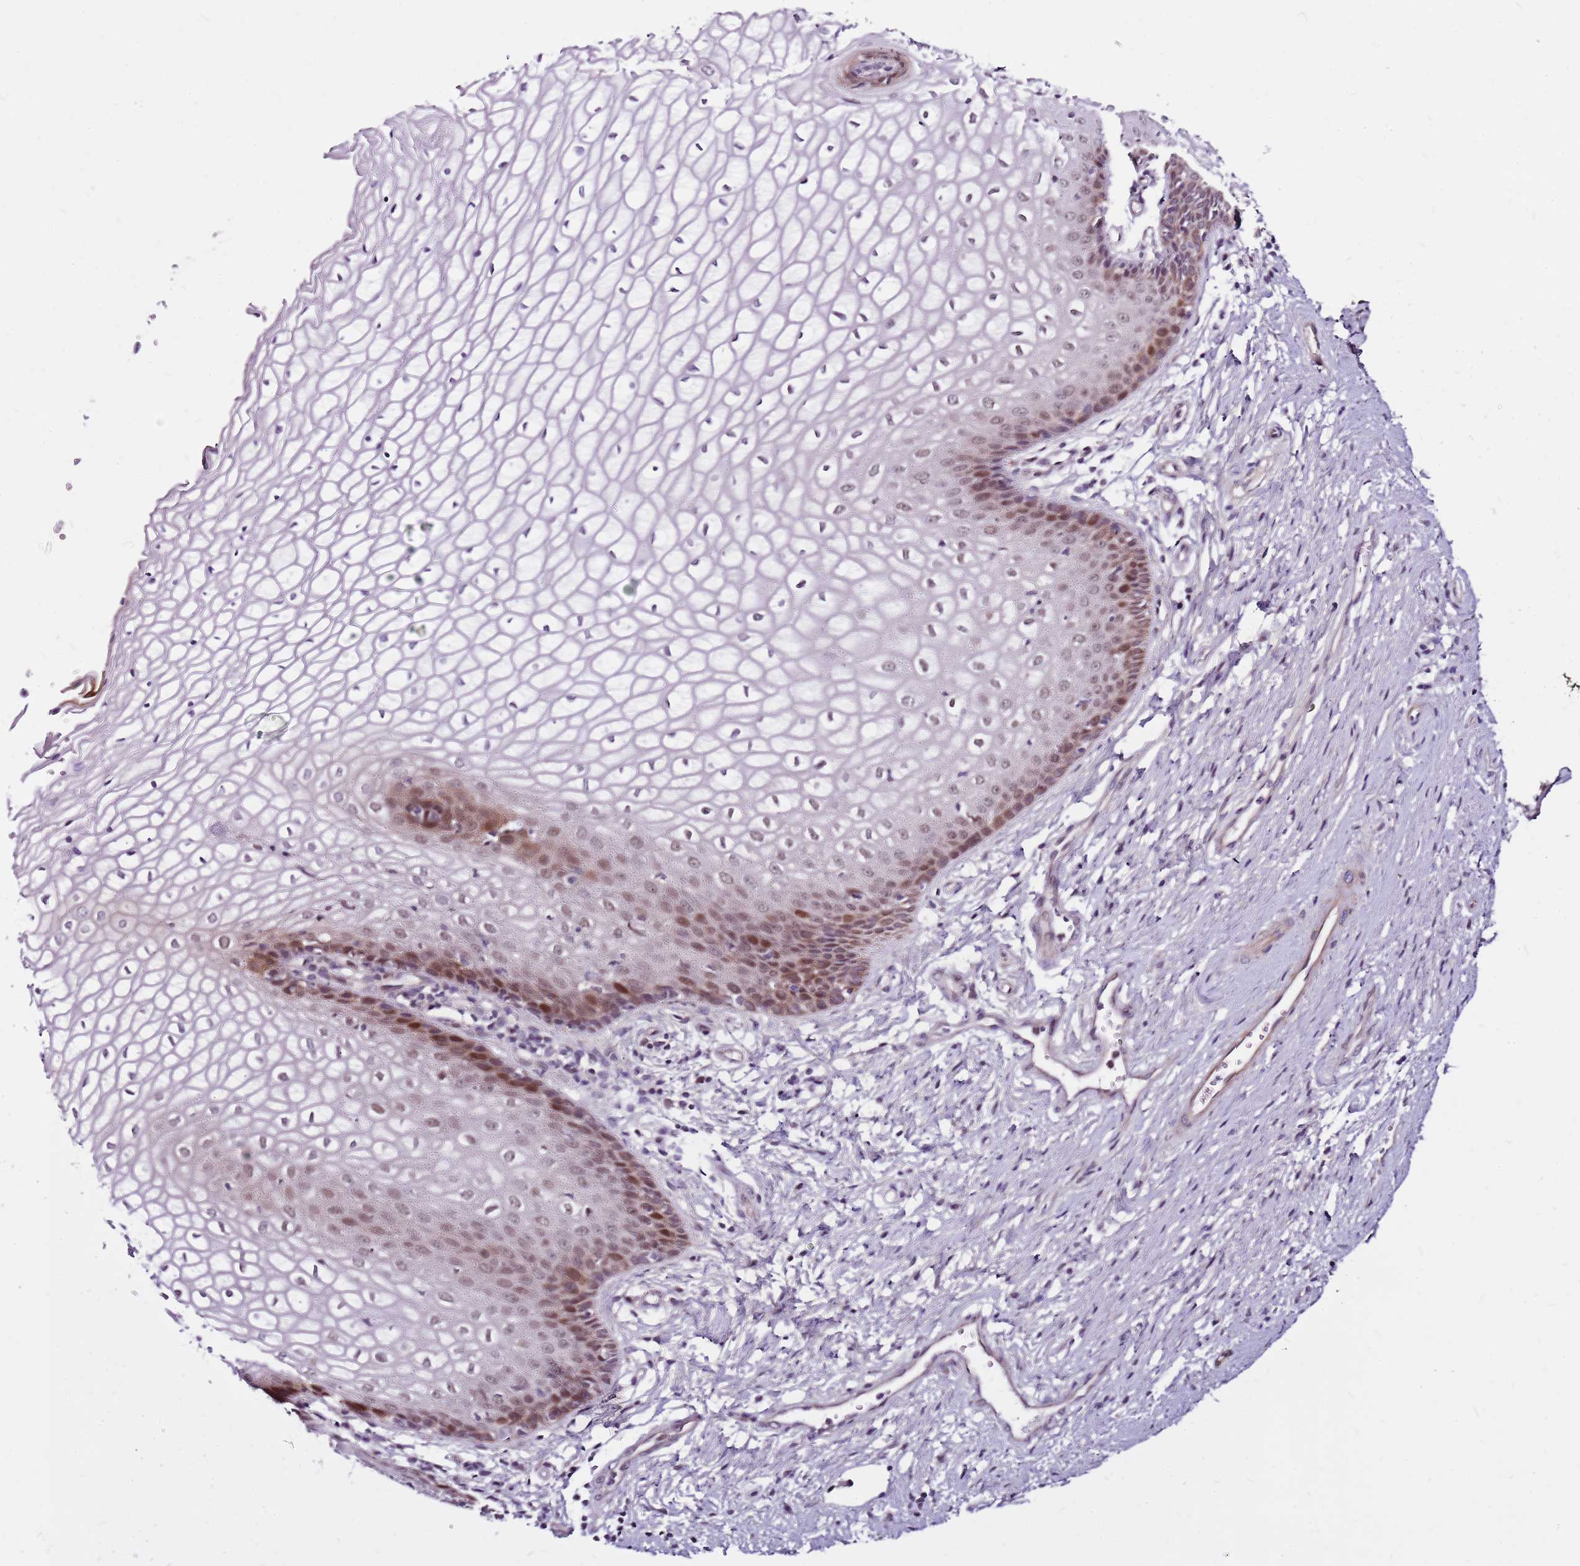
{"staining": {"intensity": "moderate", "quantity": "25%-75%", "location": "cytoplasmic/membranous,nuclear"}, "tissue": "vagina", "cell_type": "Squamous epithelial cells", "image_type": "normal", "snomed": [{"axis": "morphology", "description": "Normal tissue, NOS"}, {"axis": "topography", "description": "Vagina"}], "caption": "Immunohistochemical staining of benign vagina reveals 25%-75% levels of moderate cytoplasmic/membranous,nuclear protein staining in about 25%-75% of squamous epithelial cells.", "gene": "POLE3", "patient": {"sex": "female", "age": 34}}